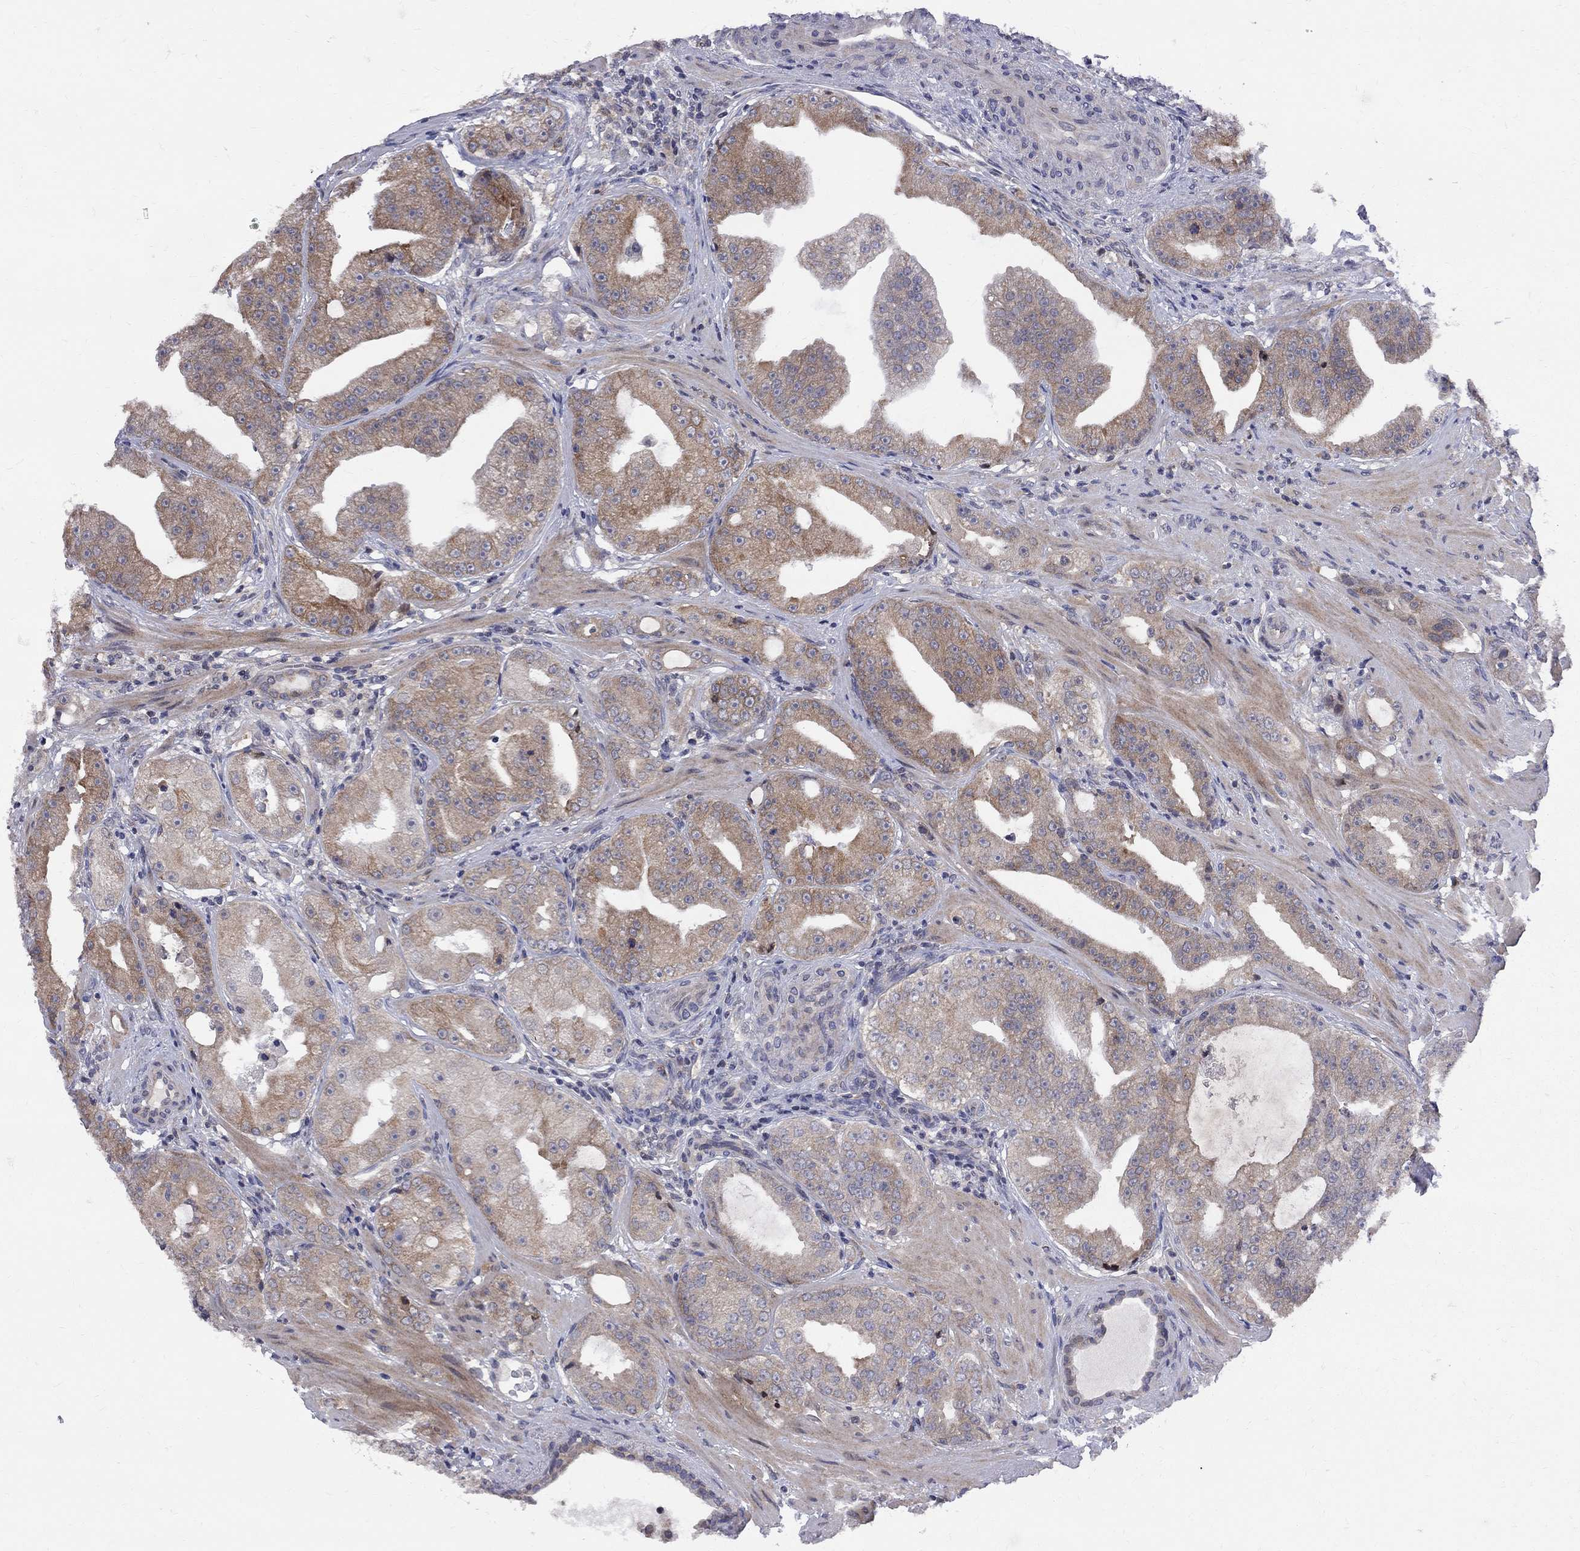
{"staining": {"intensity": "moderate", "quantity": ">75%", "location": "cytoplasmic/membranous"}, "tissue": "prostate cancer", "cell_type": "Tumor cells", "image_type": "cancer", "snomed": [{"axis": "morphology", "description": "Adenocarcinoma, Low grade"}, {"axis": "topography", "description": "Prostate"}], "caption": "This micrograph demonstrates IHC staining of prostate cancer, with medium moderate cytoplasmic/membranous staining in about >75% of tumor cells.", "gene": "CNOT11", "patient": {"sex": "male", "age": 62}}